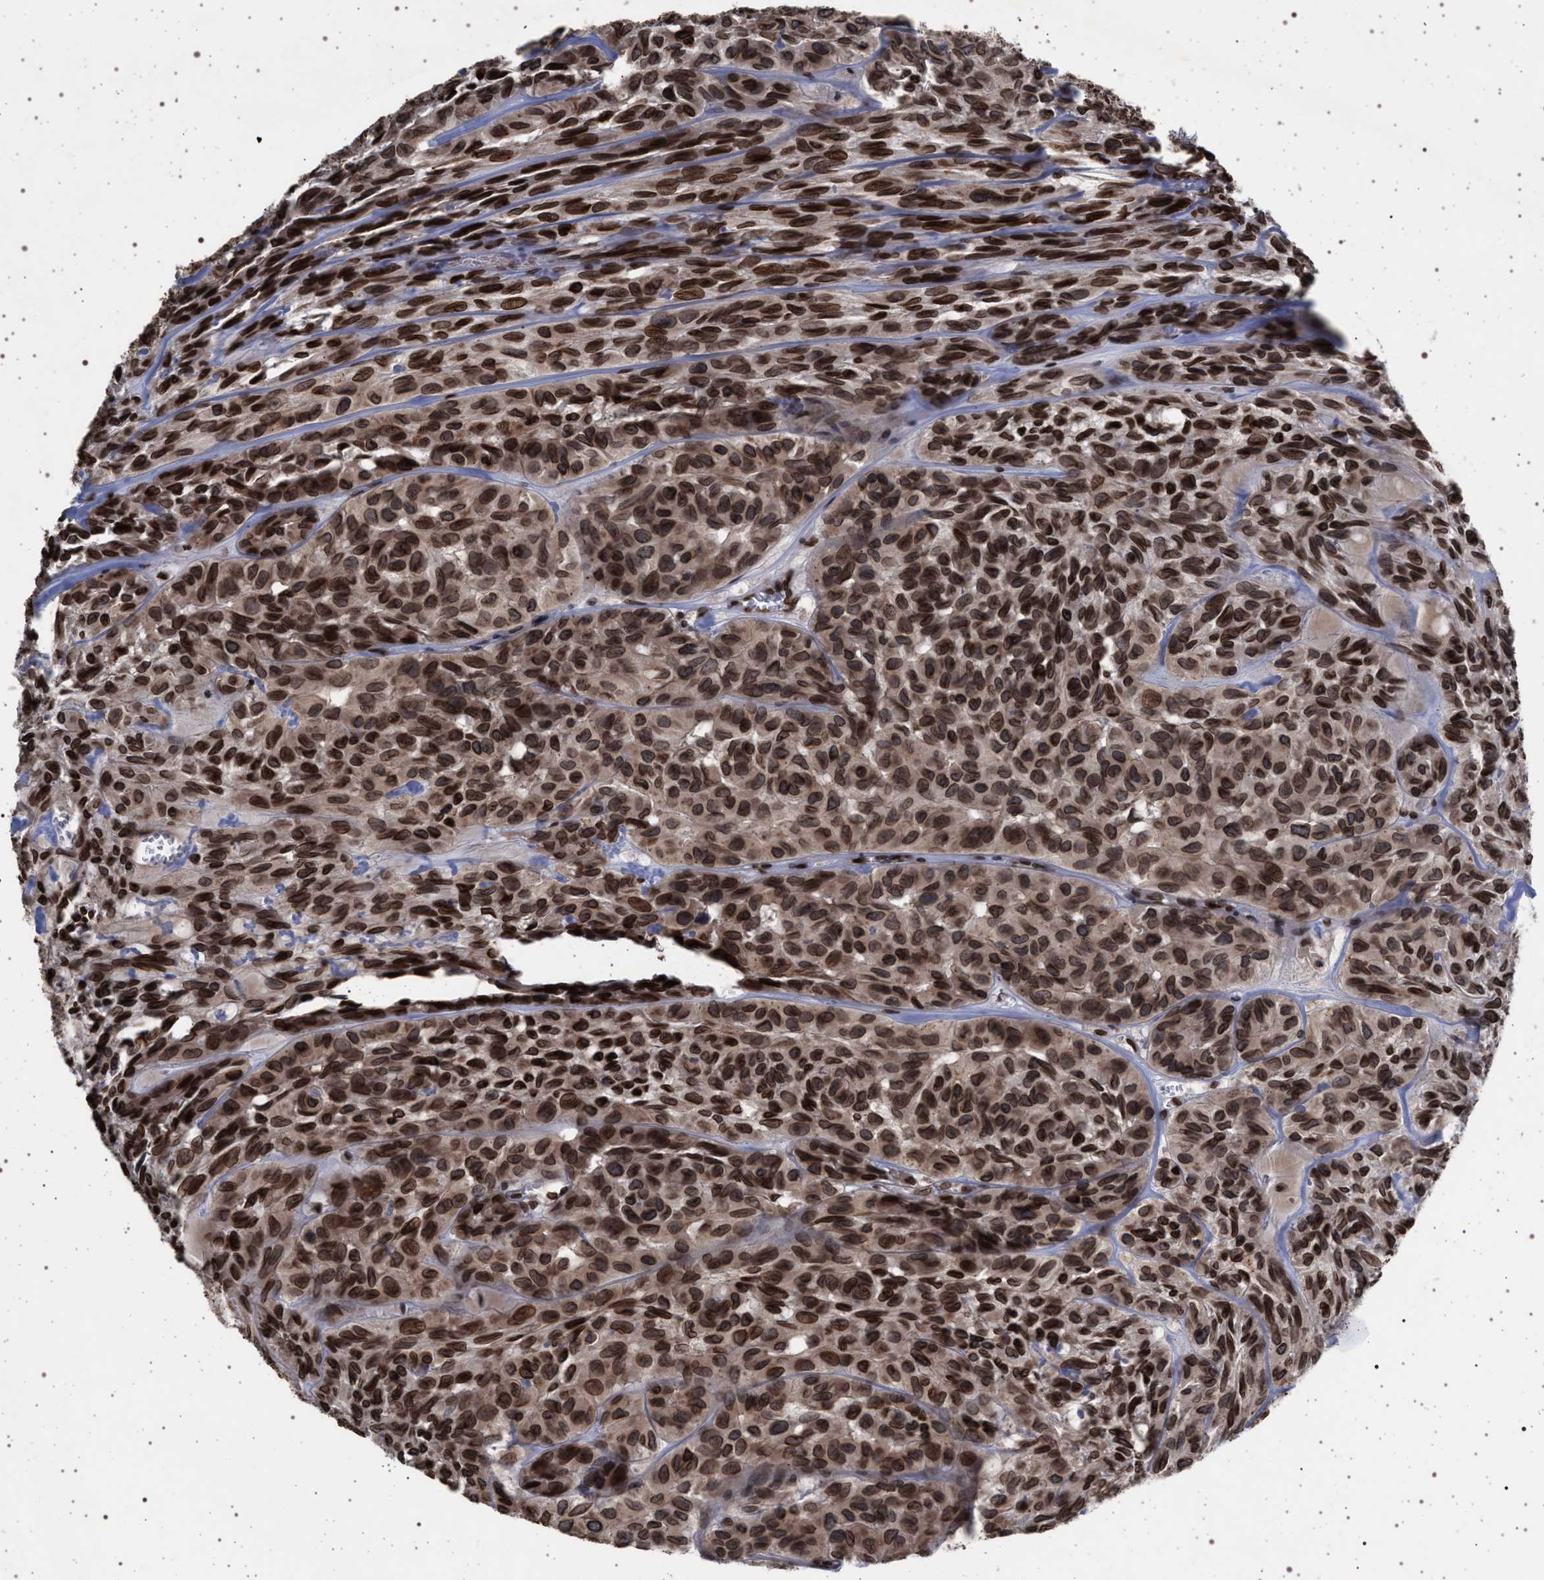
{"staining": {"intensity": "strong", "quantity": ">75%", "location": "cytoplasmic/membranous,nuclear"}, "tissue": "head and neck cancer", "cell_type": "Tumor cells", "image_type": "cancer", "snomed": [{"axis": "morphology", "description": "Adenocarcinoma, NOS"}, {"axis": "topography", "description": "Salivary gland, NOS"}, {"axis": "topography", "description": "Head-Neck"}], "caption": "High-magnification brightfield microscopy of adenocarcinoma (head and neck) stained with DAB (3,3'-diaminobenzidine) (brown) and counterstained with hematoxylin (blue). tumor cells exhibit strong cytoplasmic/membranous and nuclear staining is present in approximately>75% of cells.", "gene": "ING2", "patient": {"sex": "female", "age": 76}}